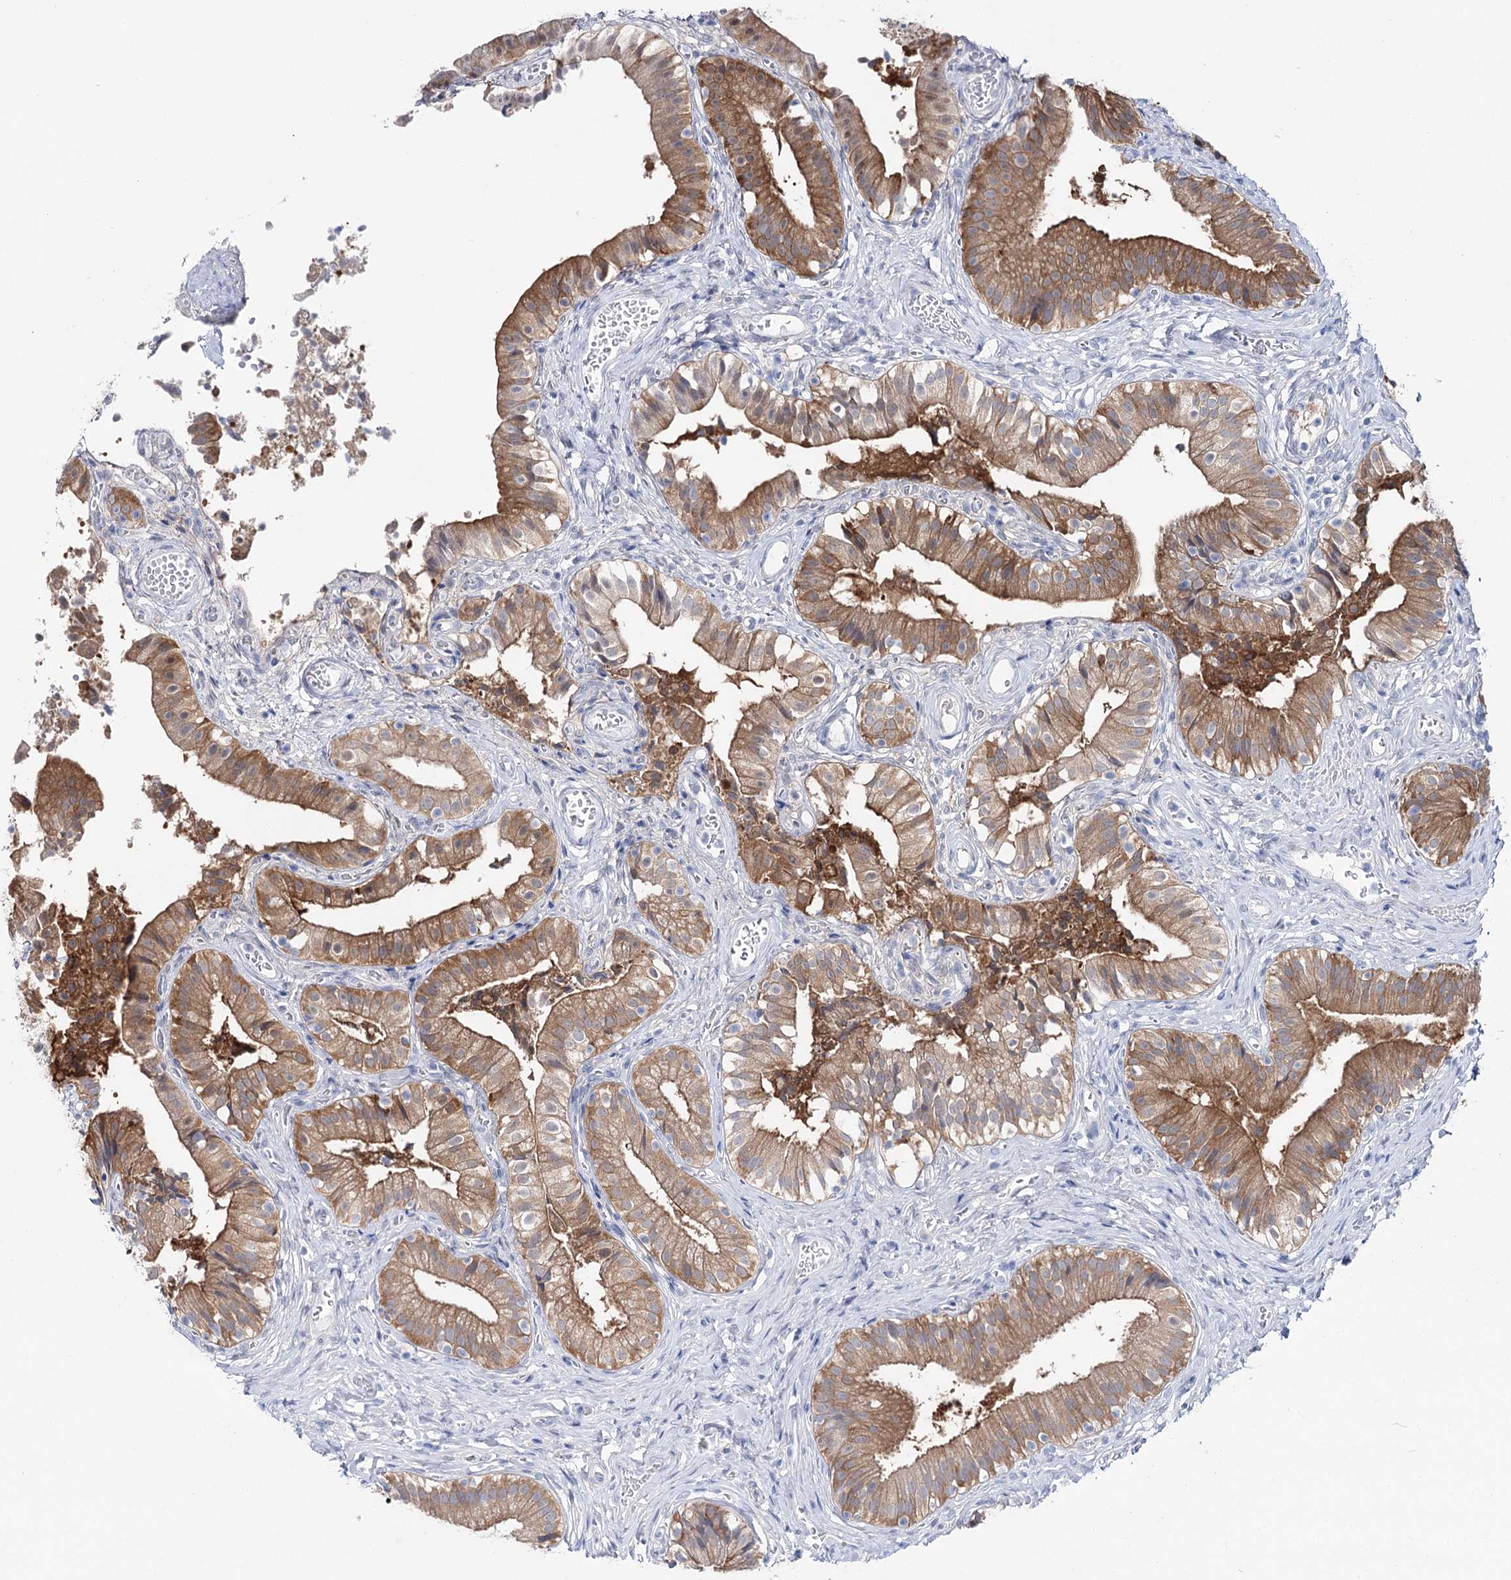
{"staining": {"intensity": "moderate", "quantity": ">75%", "location": "cytoplasmic/membranous"}, "tissue": "gallbladder", "cell_type": "Glandular cells", "image_type": "normal", "snomed": [{"axis": "morphology", "description": "Normal tissue, NOS"}, {"axis": "topography", "description": "Gallbladder"}], "caption": "Protein expression analysis of normal gallbladder shows moderate cytoplasmic/membranous expression in about >75% of glandular cells. The protein of interest is stained brown, and the nuclei are stained in blue (DAB IHC with brightfield microscopy, high magnification).", "gene": "UGDH", "patient": {"sex": "female", "age": 47}}